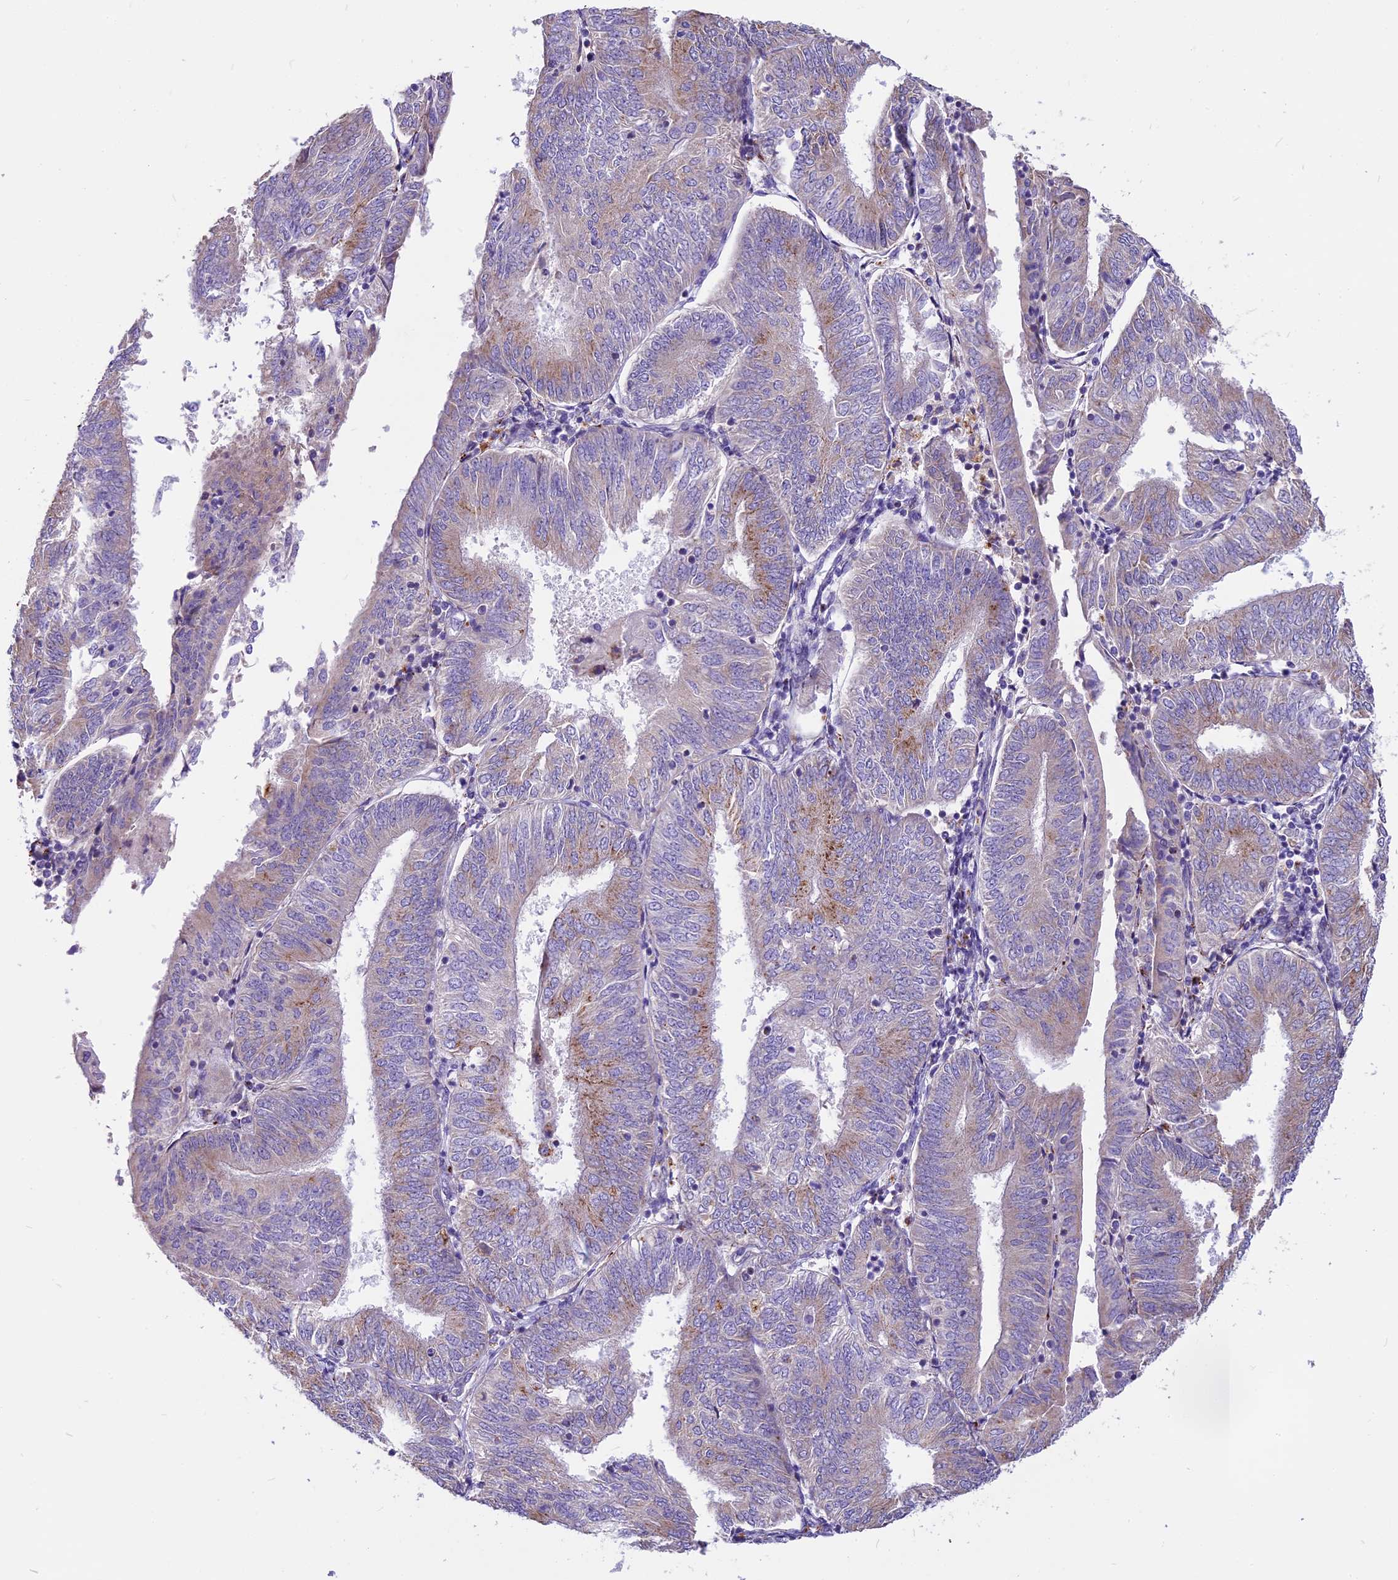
{"staining": {"intensity": "moderate", "quantity": "<25%", "location": "cytoplasmic/membranous"}, "tissue": "endometrial cancer", "cell_type": "Tumor cells", "image_type": "cancer", "snomed": [{"axis": "morphology", "description": "Adenocarcinoma, NOS"}, {"axis": "topography", "description": "Endometrium"}], "caption": "A brown stain shows moderate cytoplasmic/membranous positivity of a protein in human endometrial cancer (adenocarcinoma) tumor cells.", "gene": "THRSP", "patient": {"sex": "female", "age": 58}}